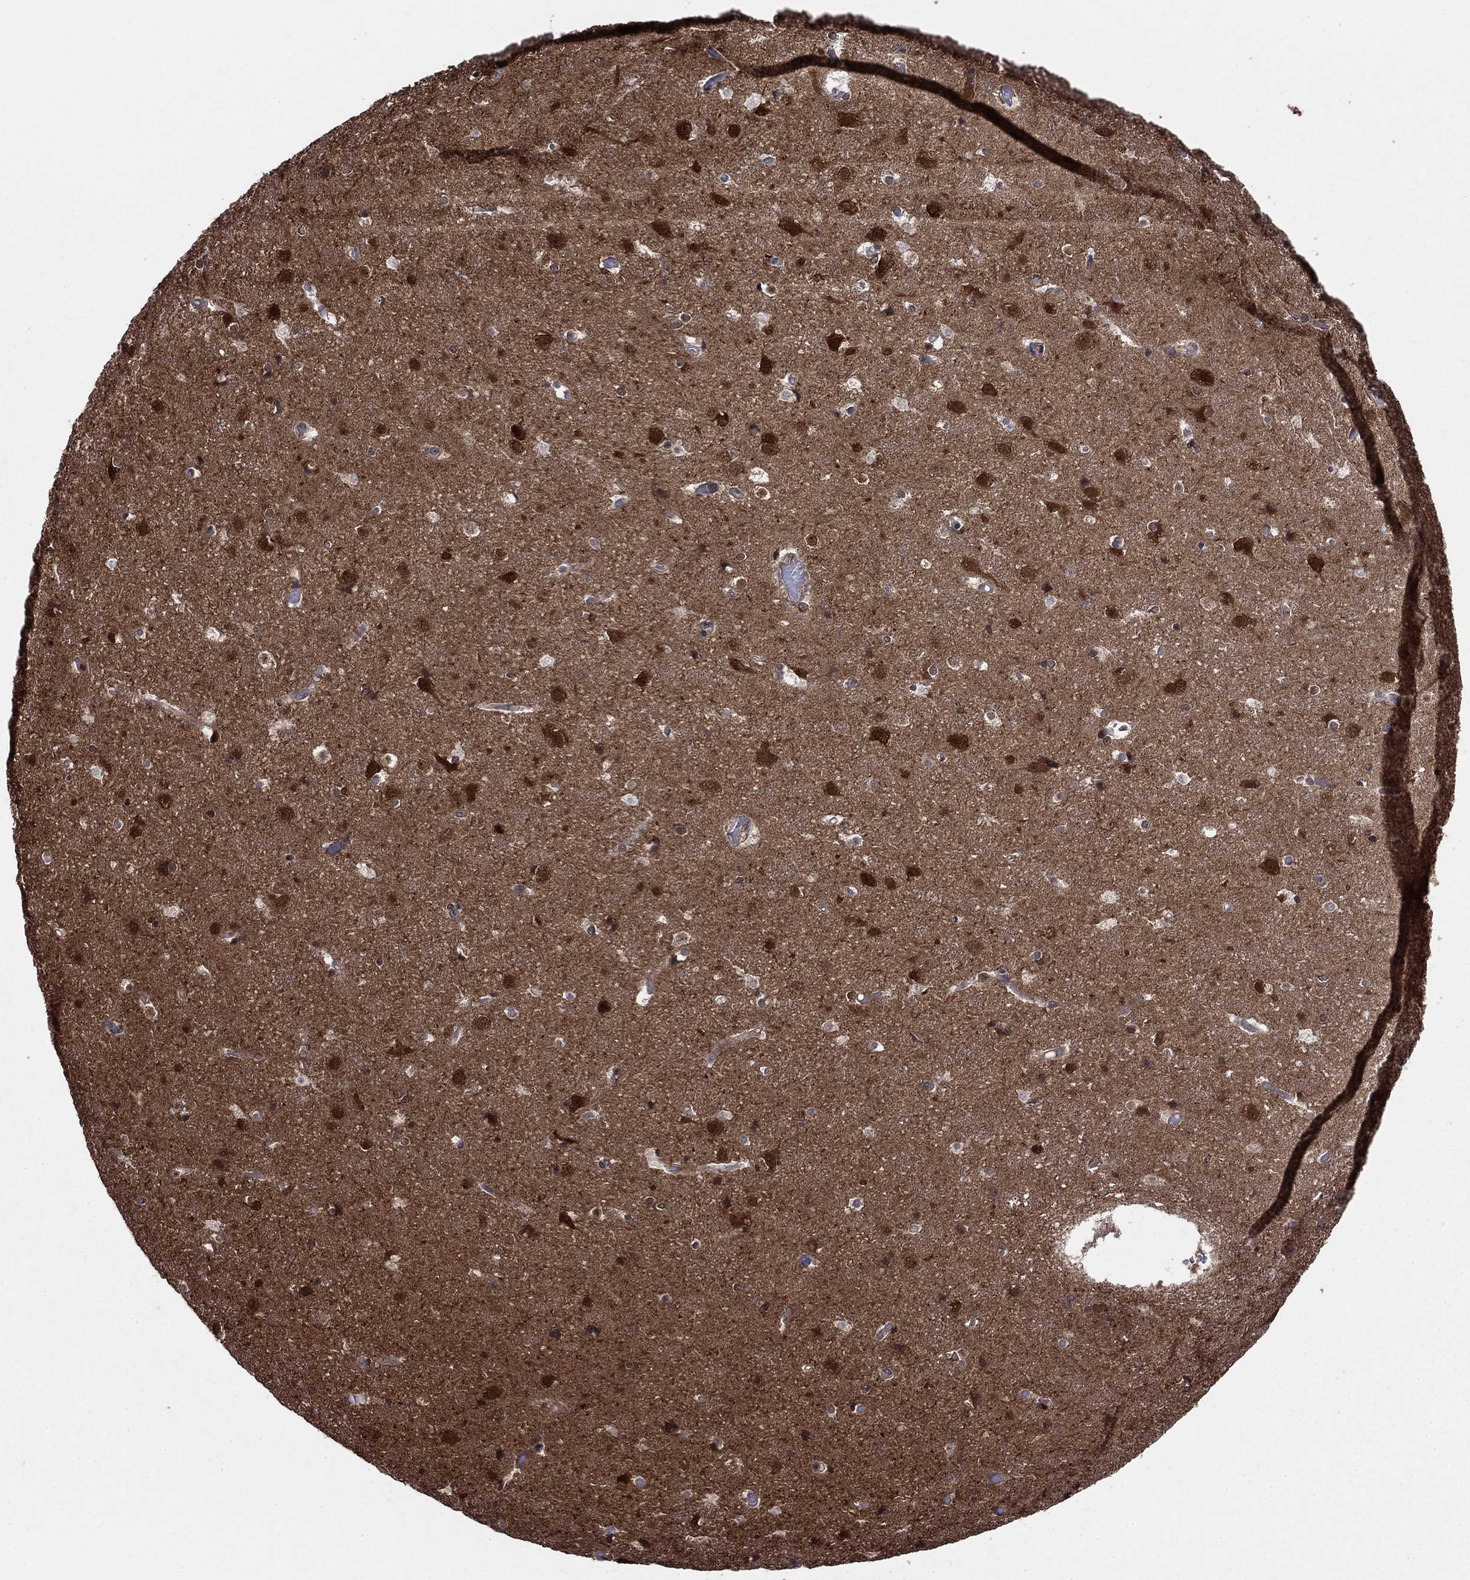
{"staining": {"intensity": "negative", "quantity": "none", "location": "none"}, "tissue": "cerebral cortex", "cell_type": "Endothelial cells", "image_type": "normal", "snomed": [{"axis": "morphology", "description": "Normal tissue, NOS"}, {"axis": "topography", "description": "Cerebral cortex"}], "caption": "This is an immunohistochemistry (IHC) histopathology image of unremarkable cerebral cortex. There is no positivity in endothelial cells.", "gene": "CACYBP", "patient": {"sex": "female", "age": 52}}